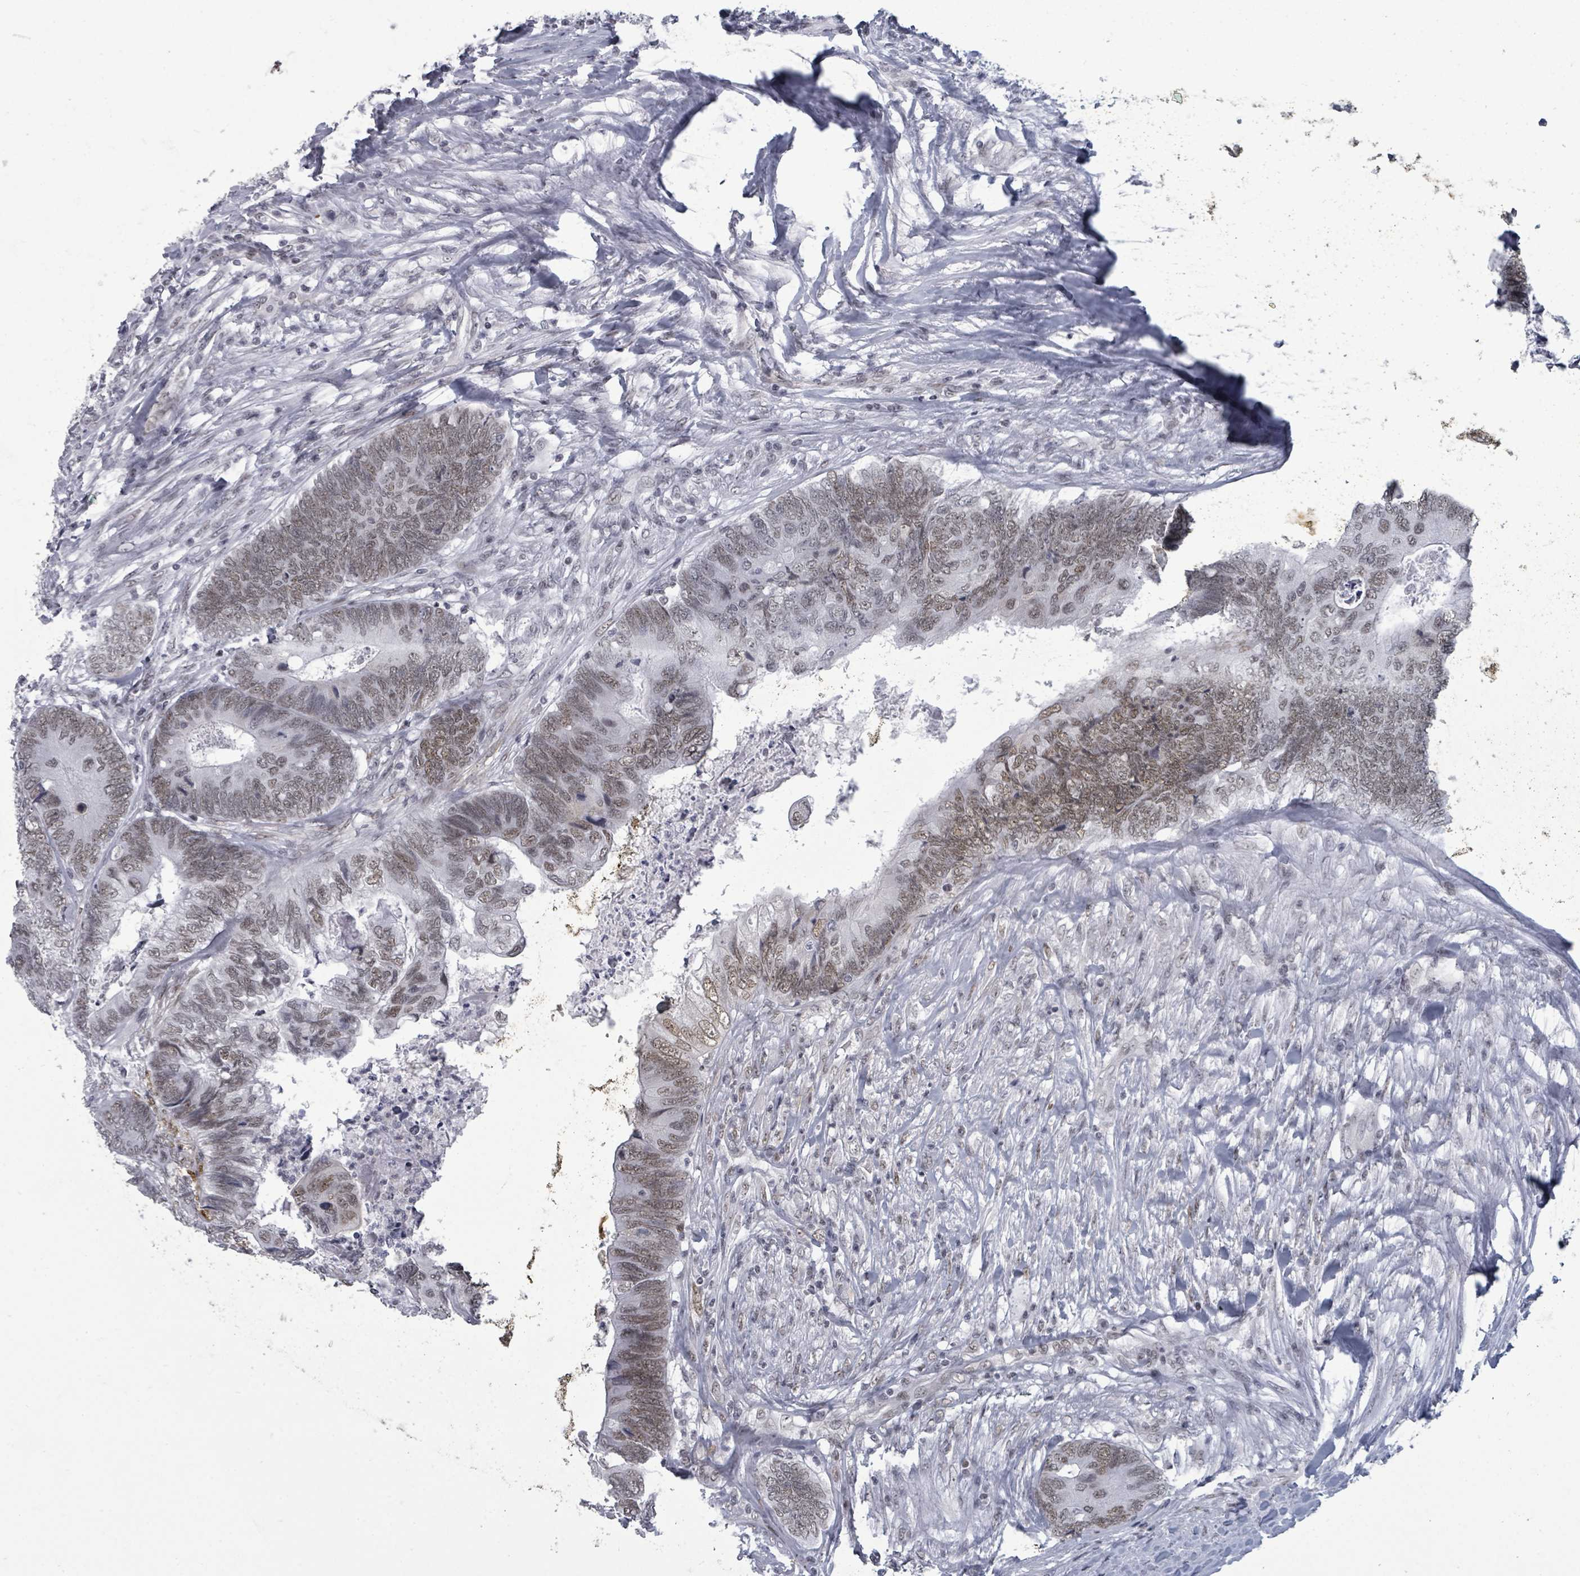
{"staining": {"intensity": "weak", "quantity": ">75%", "location": "nuclear"}, "tissue": "colorectal cancer", "cell_type": "Tumor cells", "image_type": "cancer", "snomed": [{"axis": "morphology", "description": "Adenocarcinoma, NOS"}, {"axis": "topography", "description": "Colon"}], "caption": "The immunohistochemical stain highlights weak nuclear positivity in tumor cells of colorectal cancer (adenocarcinoma) tissue. The protein is stained brown, and the nuclei are stained in blue (DAB IHC with brightfield microscopy, high magnification).", "gene": "ERCC5", "patient": {"sex": "female", "age": 67}}